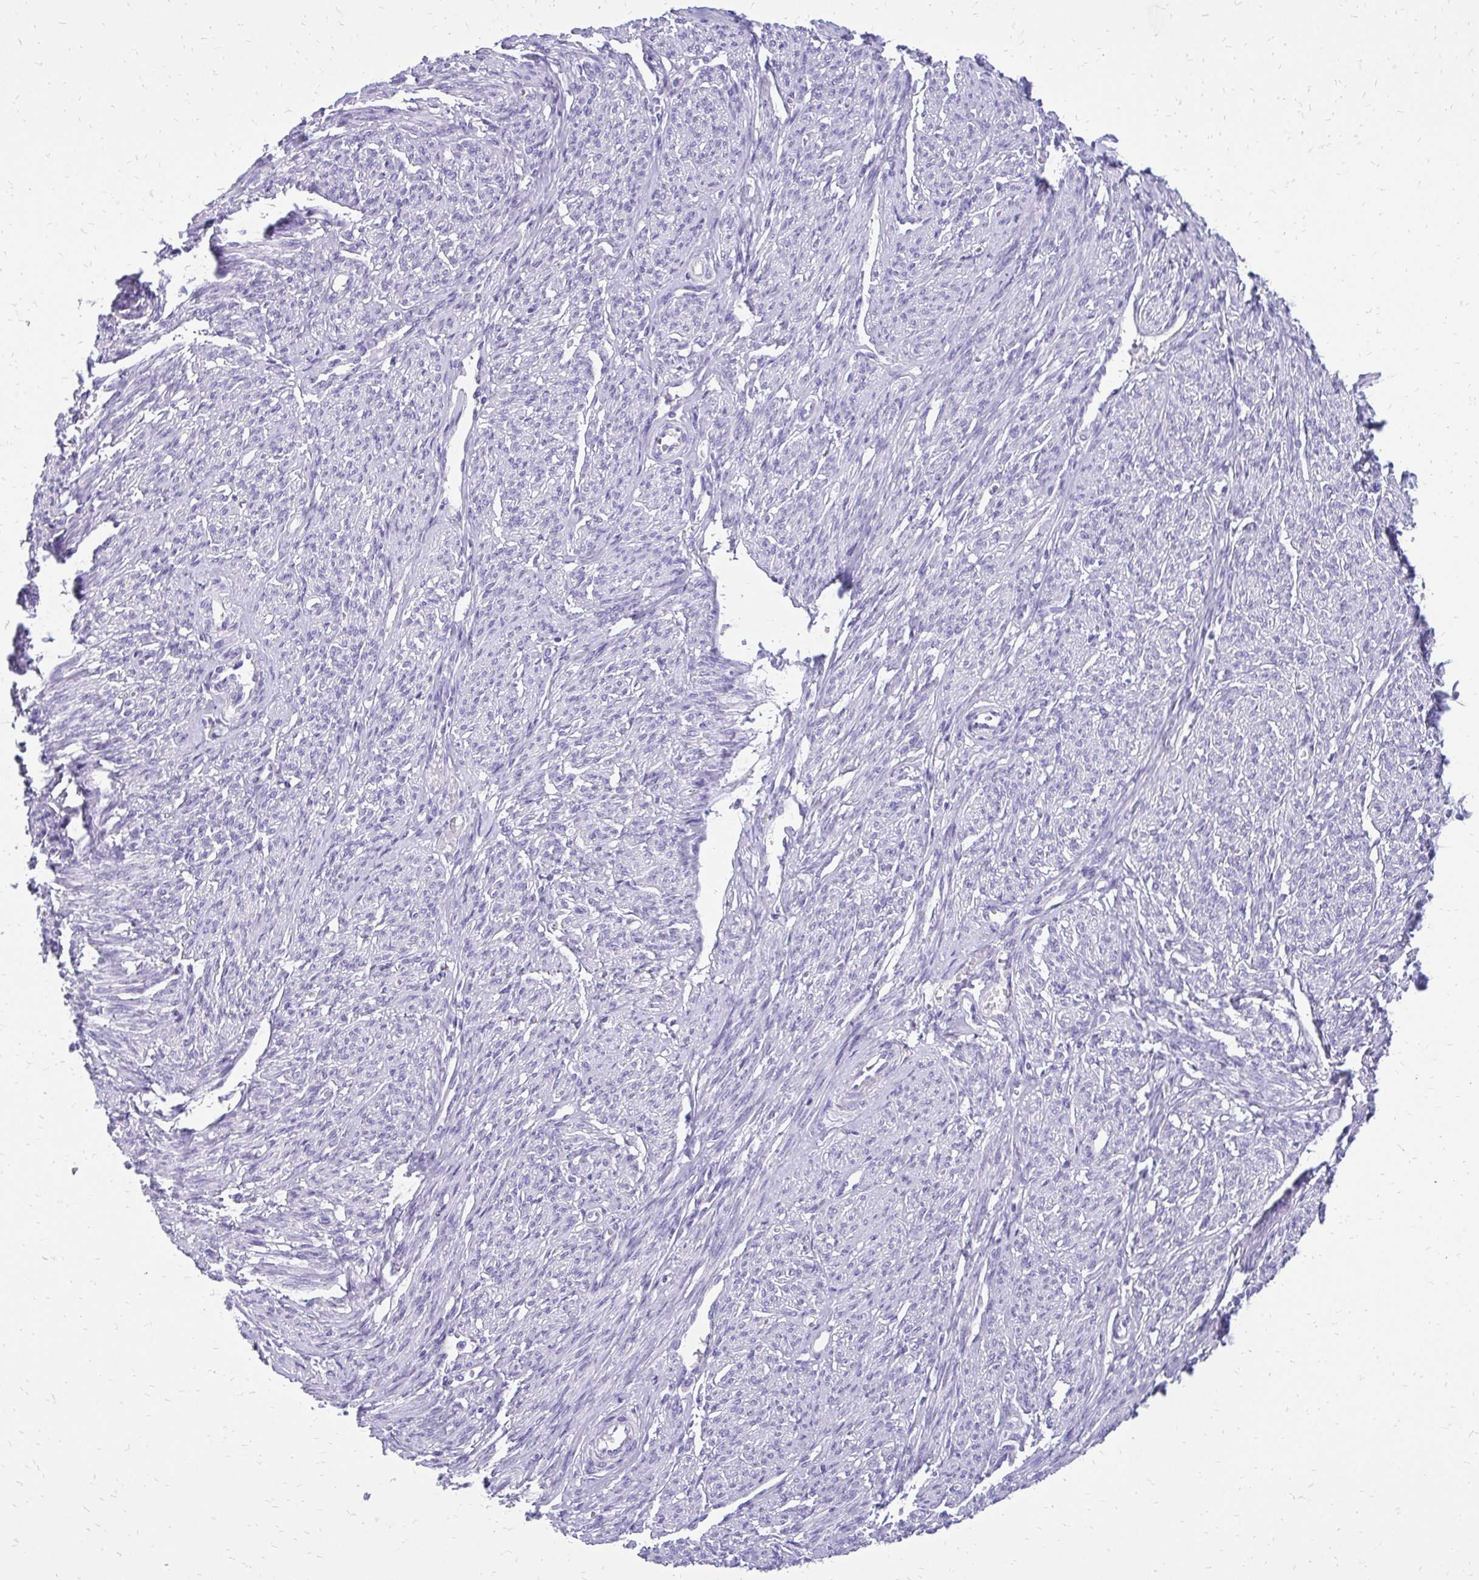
{"staining": {"intensity": "negative", "quantity": "none", "location": "none"}, "tissue": "smooth muscle", "cell_type": "Smooth muscle cells", "image_type": "normal", "snomed": [{"axis": "morphology", "description": "Normal tissue, NOS"}, {"axis": "topography", "description": "Smooth muscle"}], "caption": "This is an immunohistochemistry (IHC) image of benign human smooth muscle. There is no staining in smooth muscle cells.", "gene": "SLC32A1", "patient": {"sex": "female", "age": 65}}